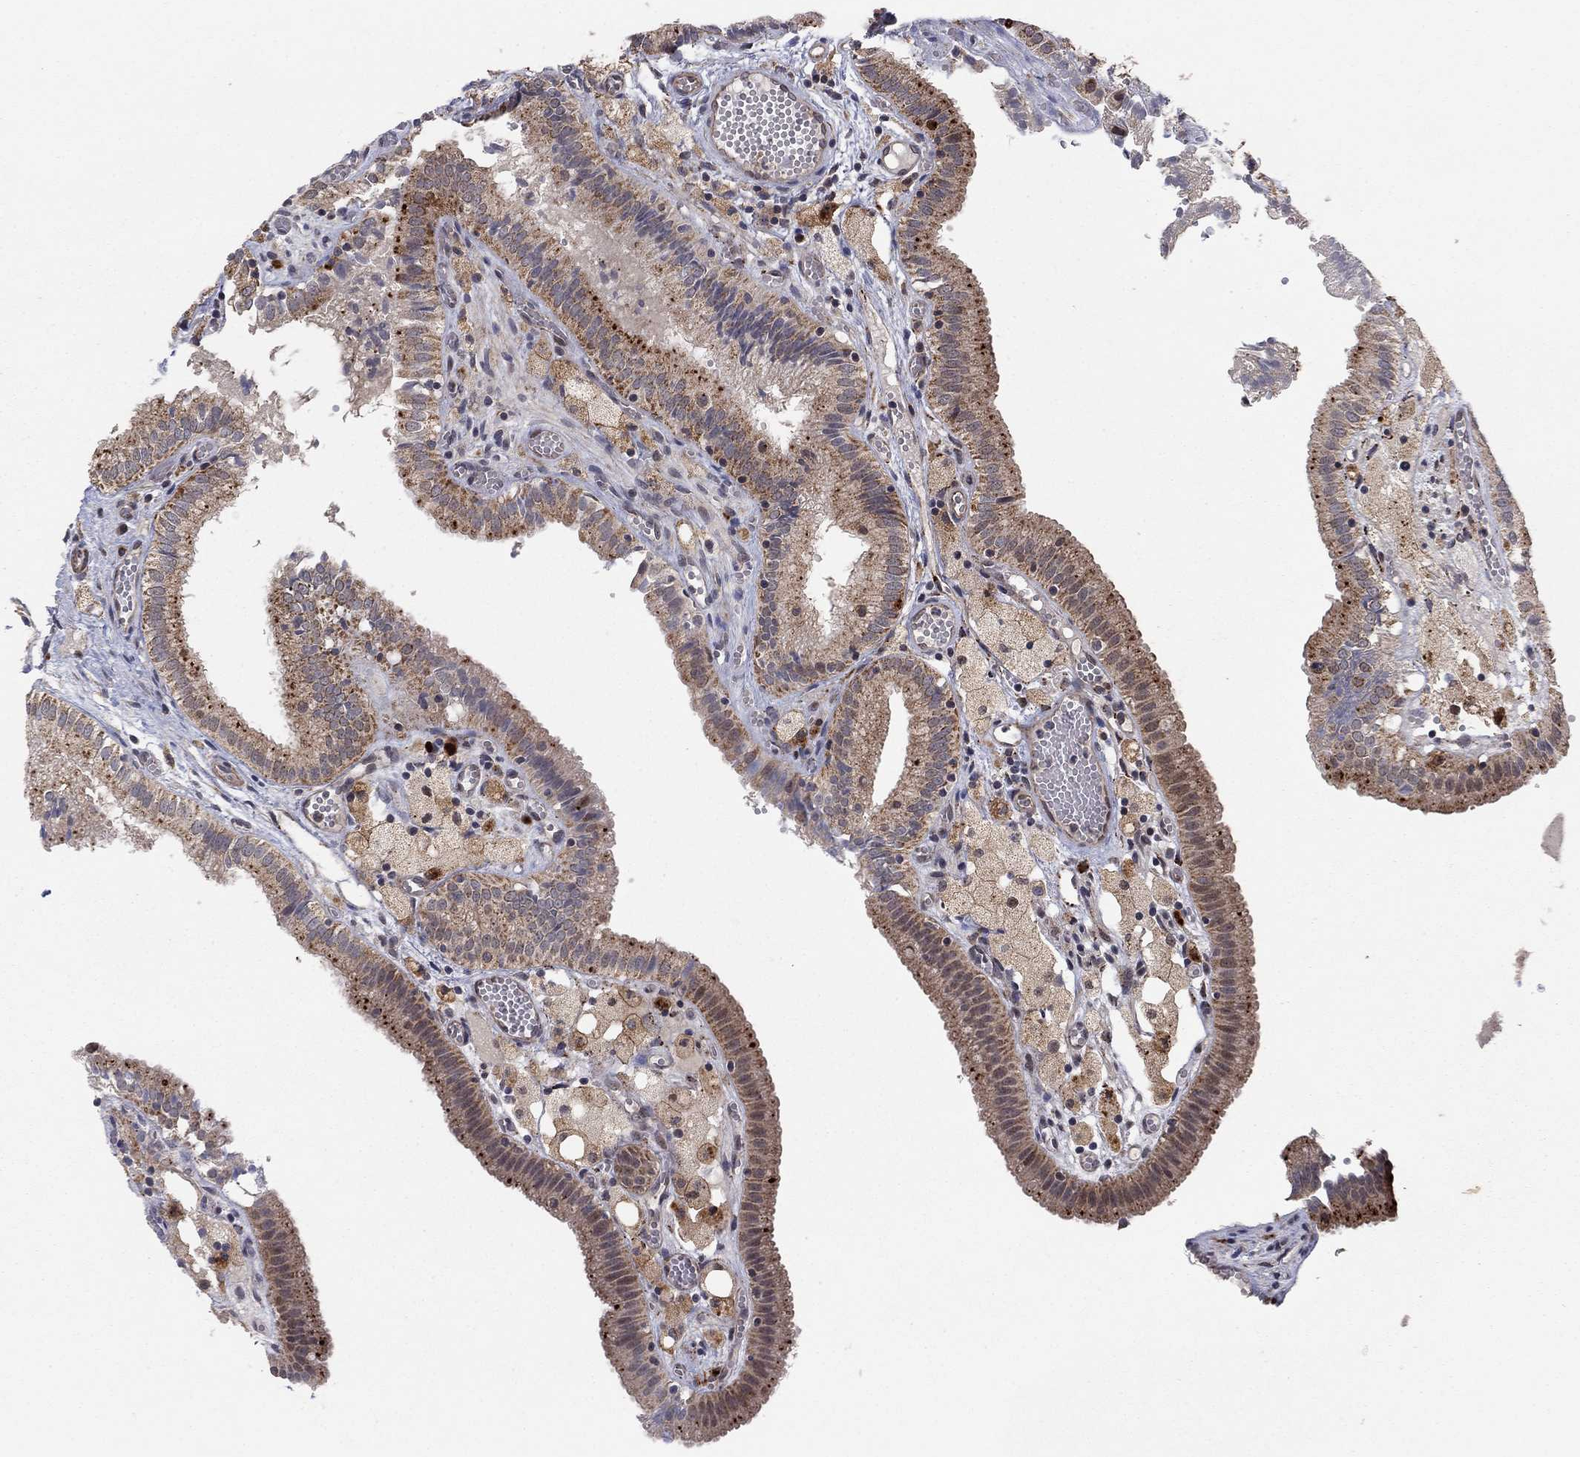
{"staining": {"intensity": "moderate", "quantity": ">75%", "location": "cytoplasmic/membranous"}, "tissue": "gallbladder", "cell_type": "Glandular cells", "image_type": "normal", "snomed": [{"axis": "morphology", "description": "Normal tissue, NOS"}, {"axis": "topography", "description": "Gallbladder"}], "caption": "Benign gallbladder displays moderate cytoplasmic/membranous staining in about >75% of glandular cells, visualized by immunohistochemistry.", "gene": "ZNF395", "patient": {"sex": "female", "age": 24}}